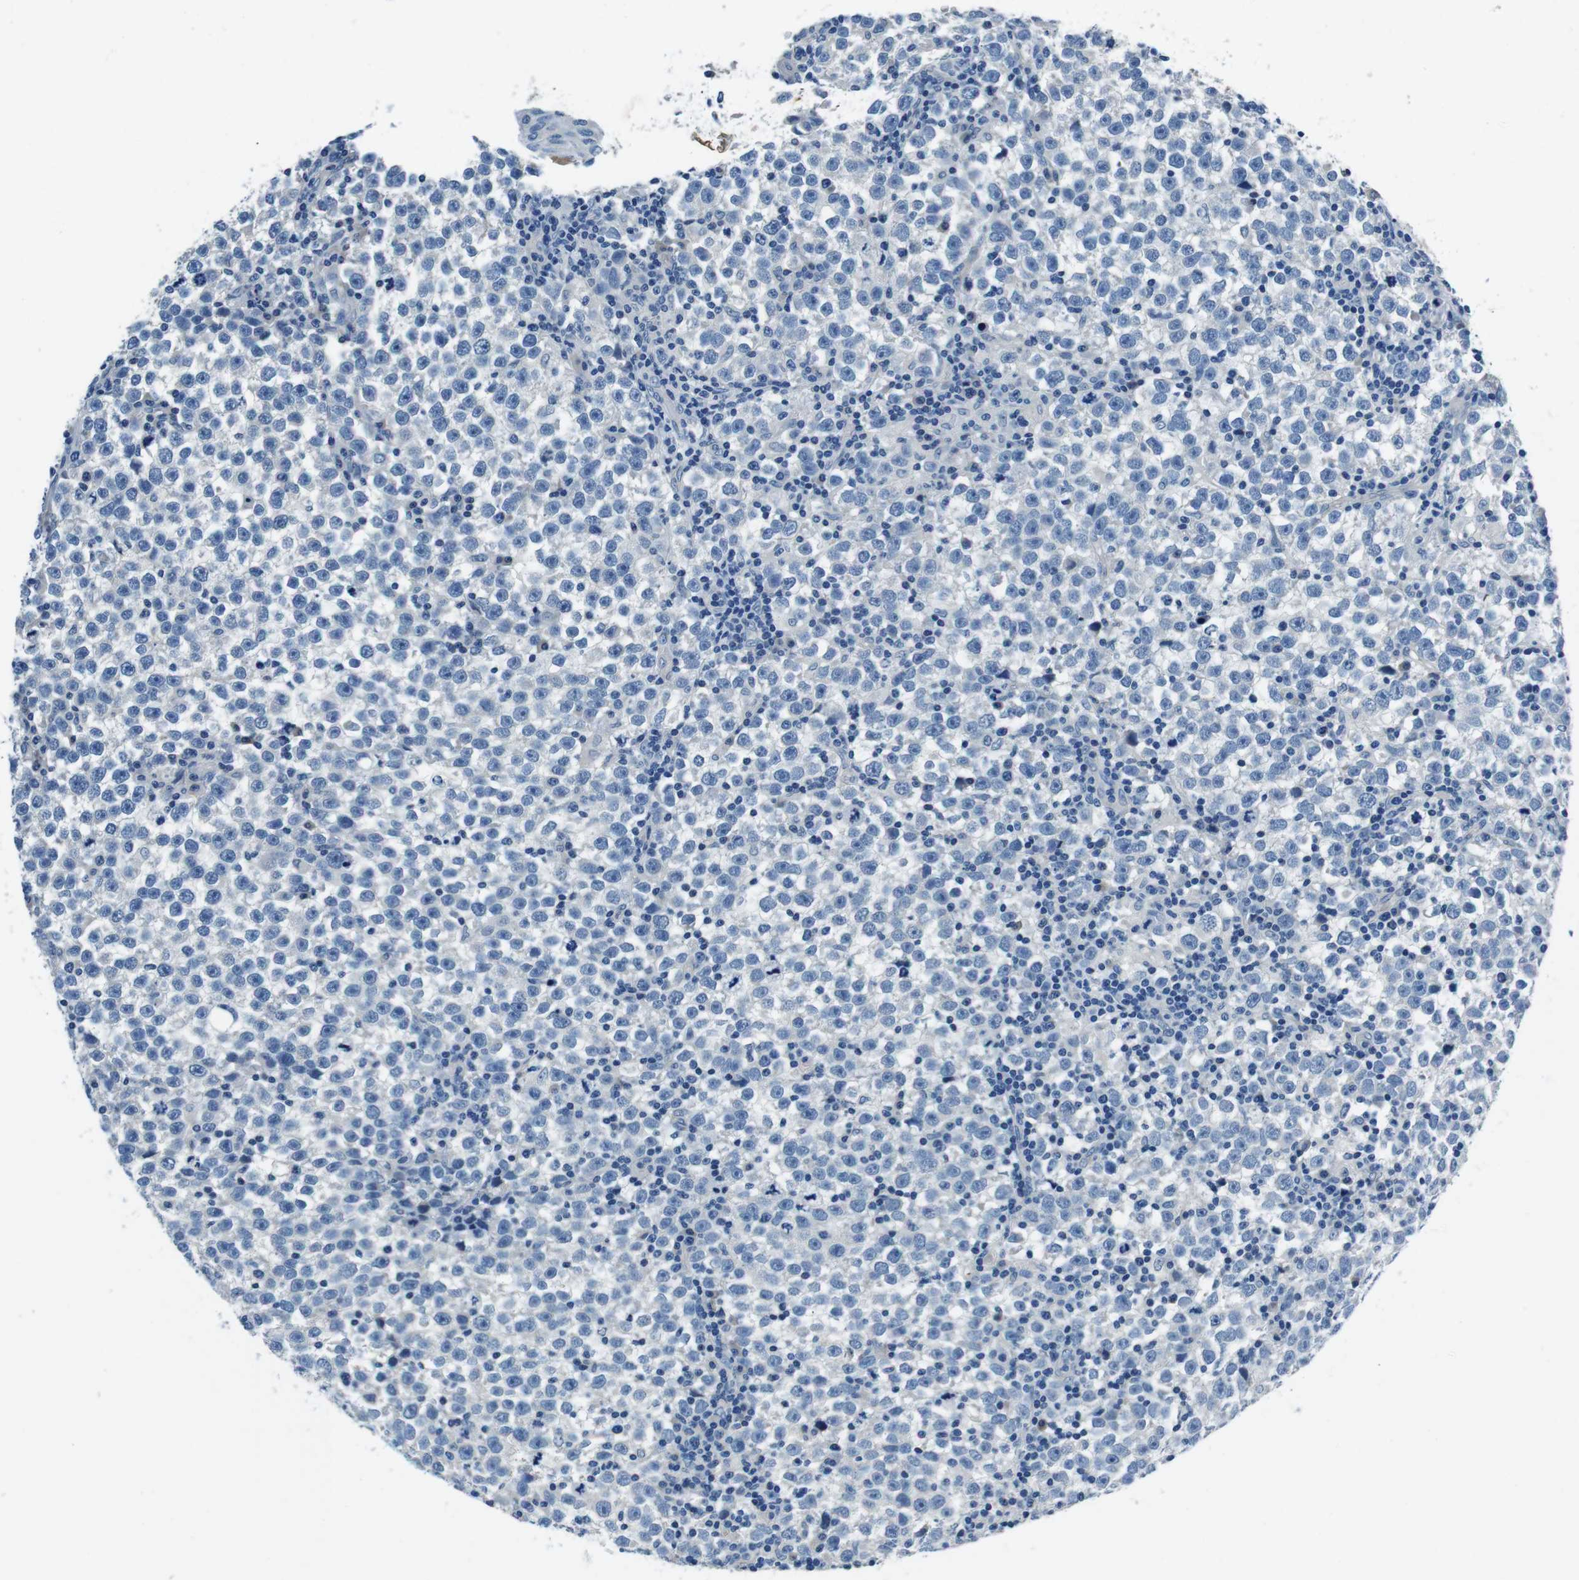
{"staining": {"intensity": "negative", "quantity": "none", "location": "none"}, "tissue": "testis cancer", "cell_type": "Tumor cells", "image_type": "cancer", "snomed": [{"axis": "morphology", "description": "Seminoma, NOS"}, {"axis": "topography", "description": "Testis"}], "caption": "This is a histopathology image of immunohistochemistry staining of testis seminoma, which shows no staining in tumor cells.", "gene": "CASQ1", "patient": {"sex": "male", "age": 43}}